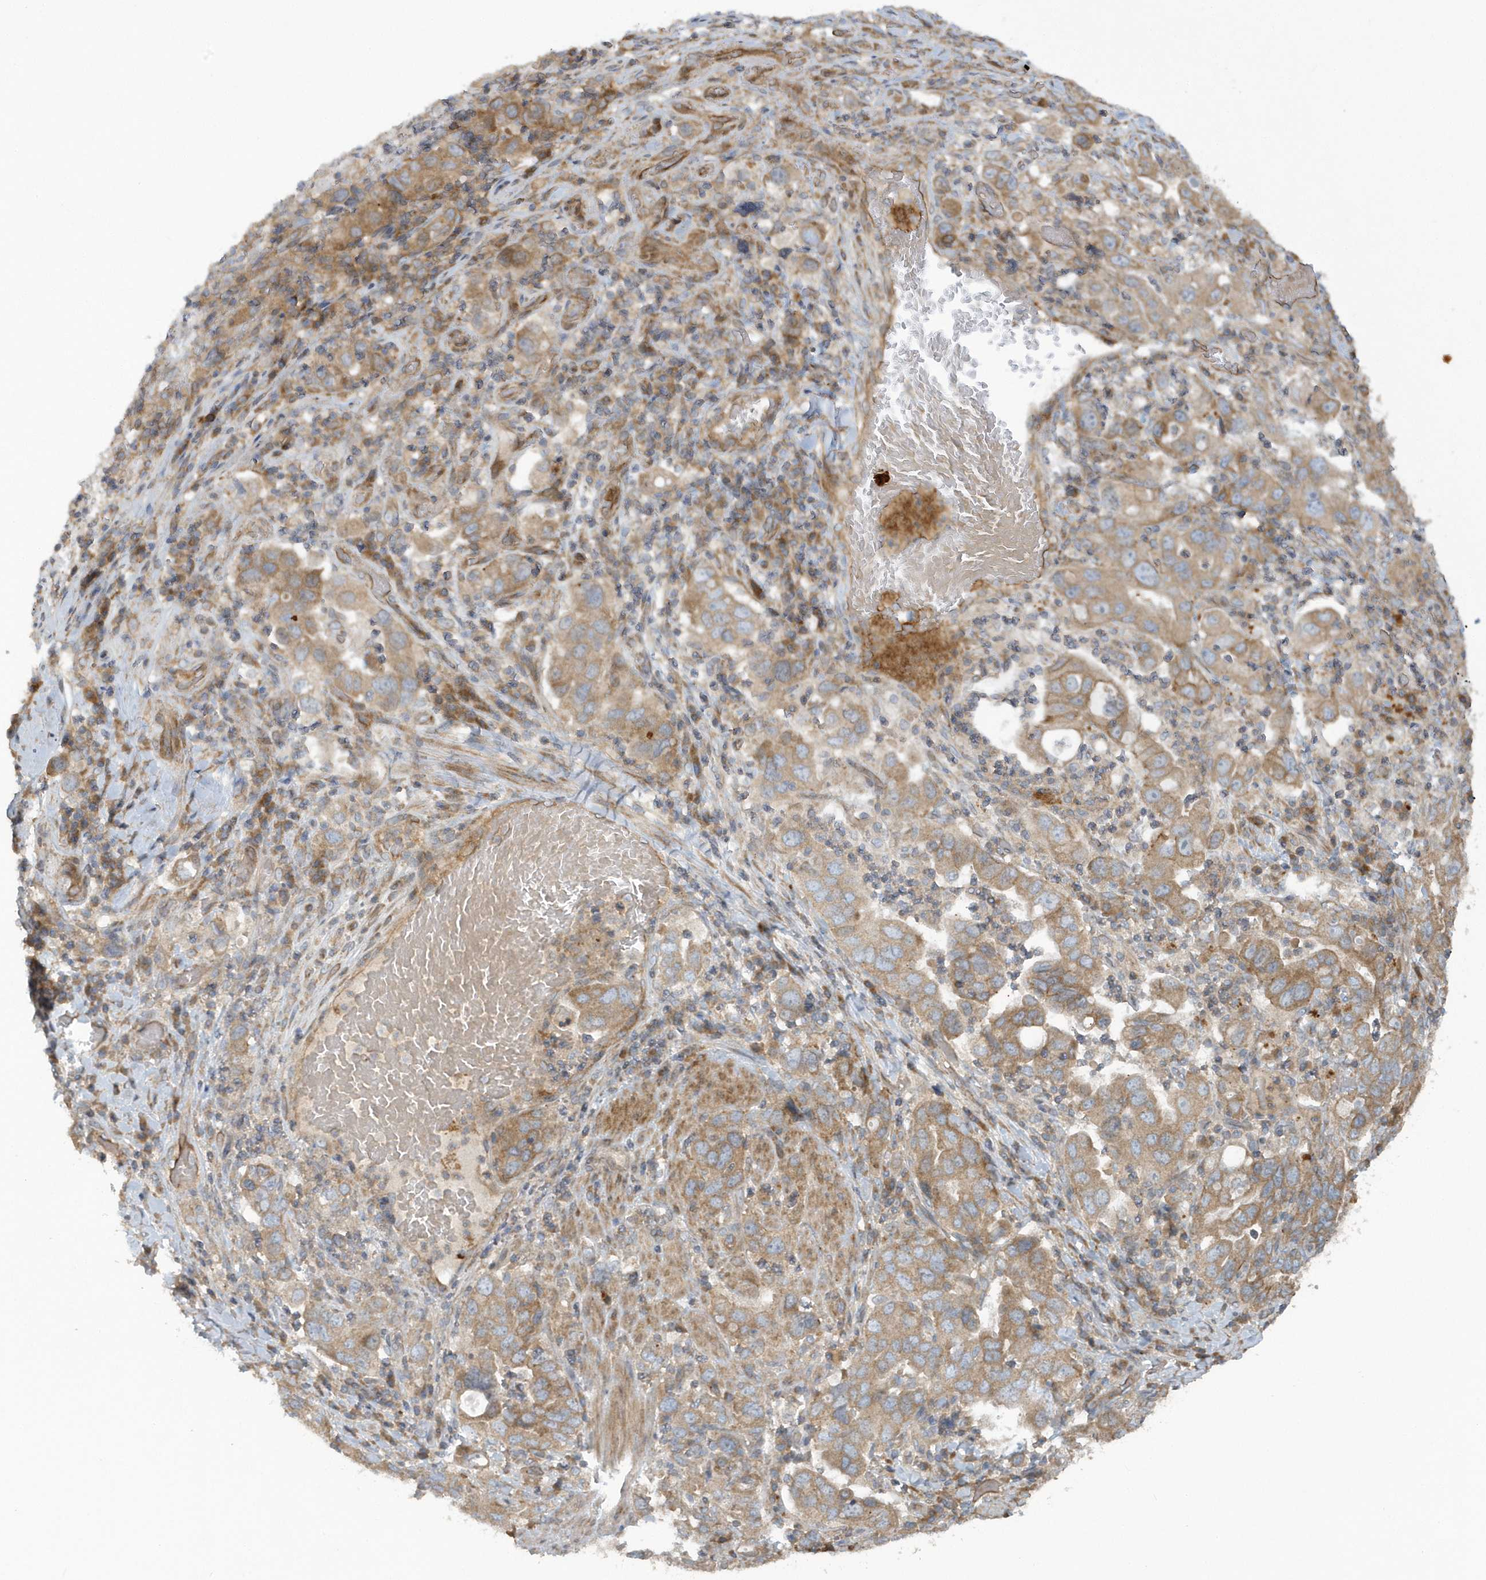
{"staining": {"intensity": "moderate", "quantity": ">75%", "location": "cytoplasmic/membranous"}, "tissue": "stomach cancer", "cell_type": "Tumor cells", "image_type": "cancer", "snomed": [{"axis": "morphology", "description": "Adenocarcinoma, NOS"}, {"axis": "topography", "description": "Stomach, upper"}], "caption": "Immunohistochemistry (IHC) (DAB) staining of stomach cancer (adenocarcinoma) displays moderate cytoplasmic/membranous protein positivity in about >75% of tumor cells.", "gene": "CNOT10", "patient": {"sex": "male", "age": 62}}